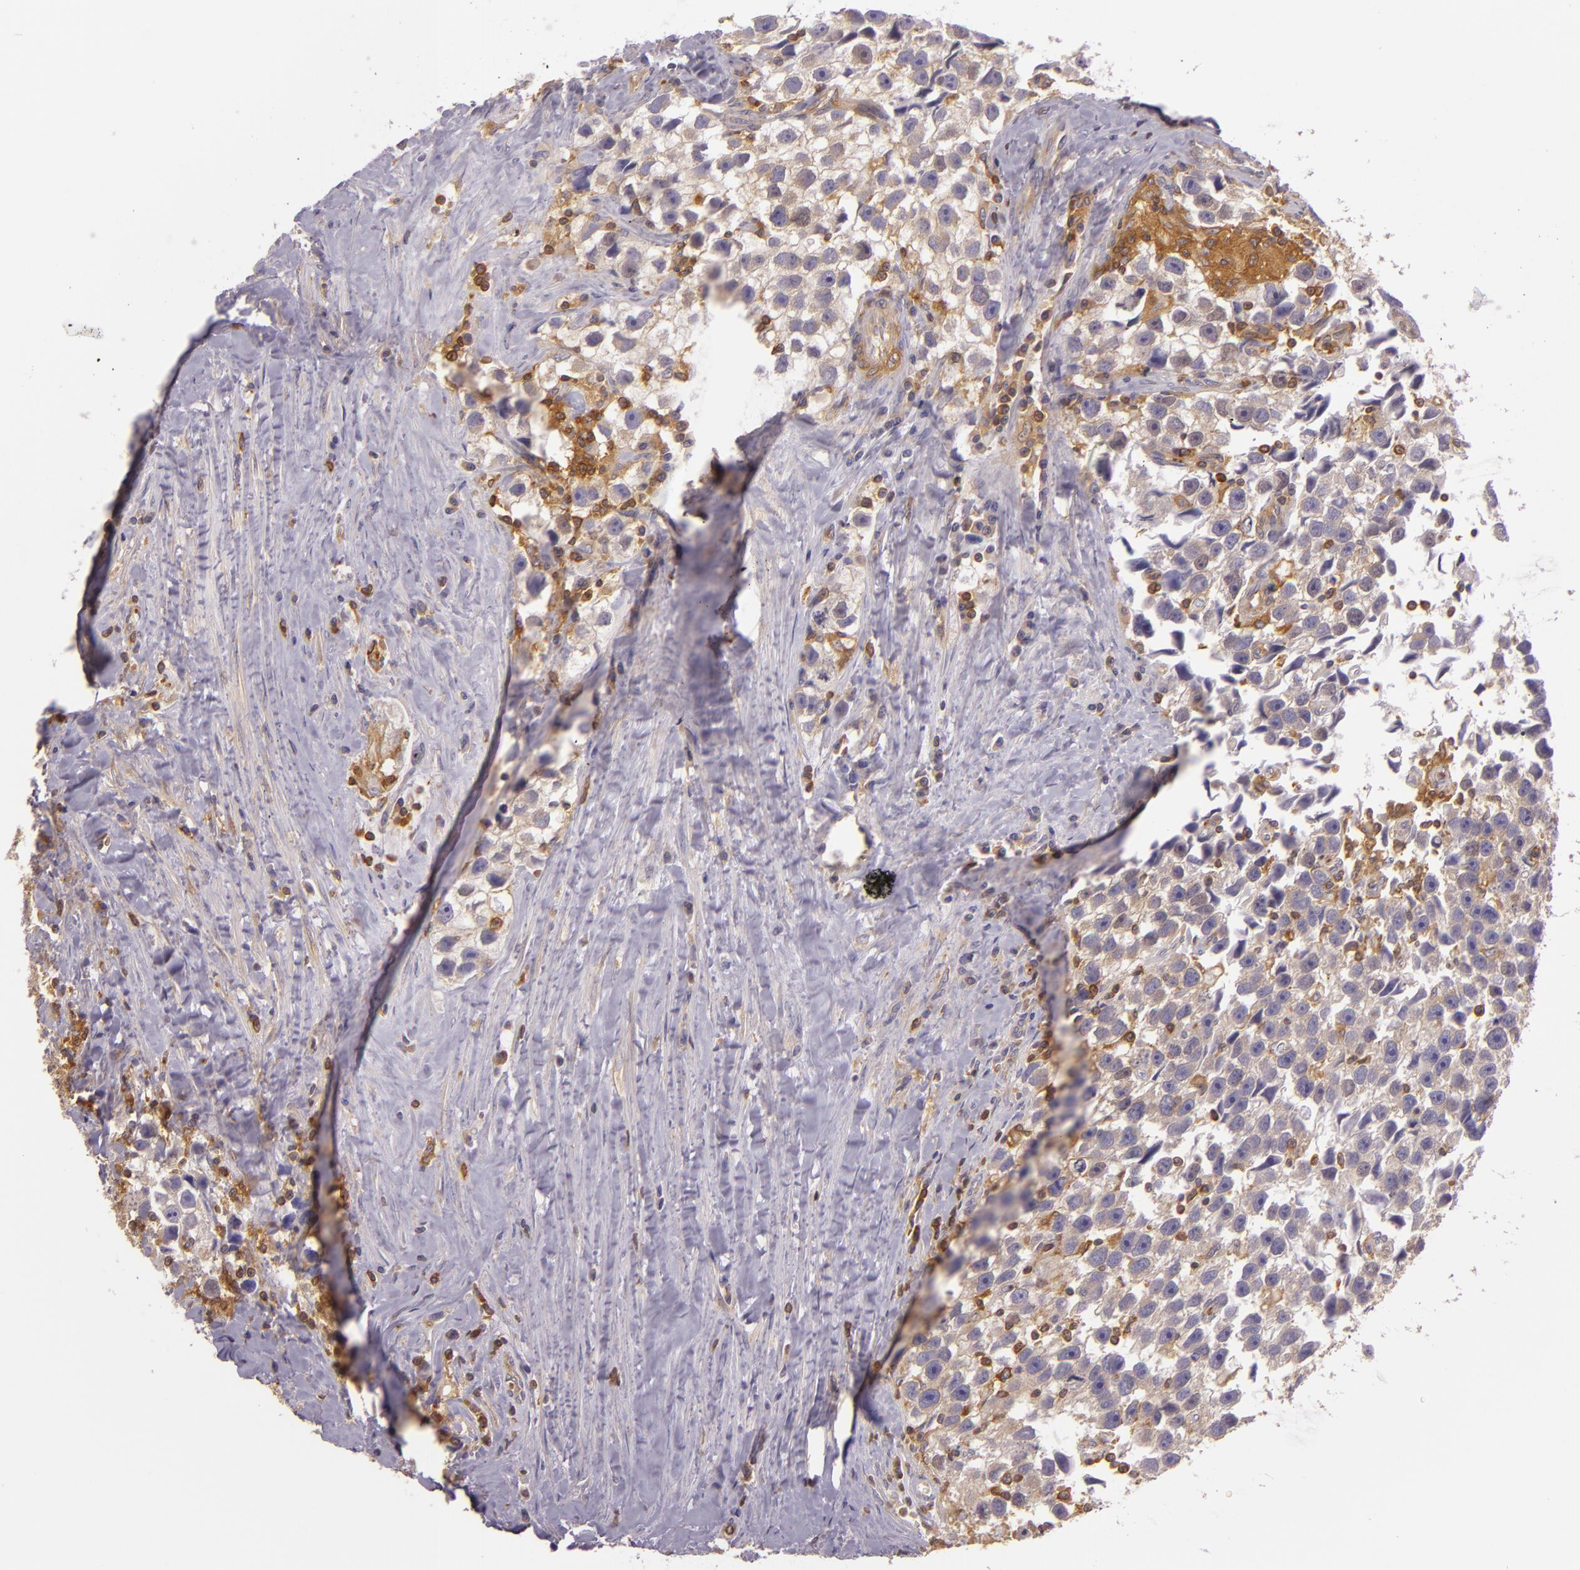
{"staining": {"intensity": "weak", "quantity": "25%-75%", "location": "cytoplasmic/membranous"}, "tissue": "testis cancer", "cell_type": "Tumor cells", "image_type": "cancer", "snomed": [{"axis": "morphology", "description": "Seminoma, NOS"}, {"axis": "topography", "description": "Testis"}], "caption": "Weak cytoplasmic/membranous protein staining is appreciated in approximately 25%-75% of tumor cells in testis seminoma.", "gene": "TLN1", "patient": {"sex": "male", "age": 43}}